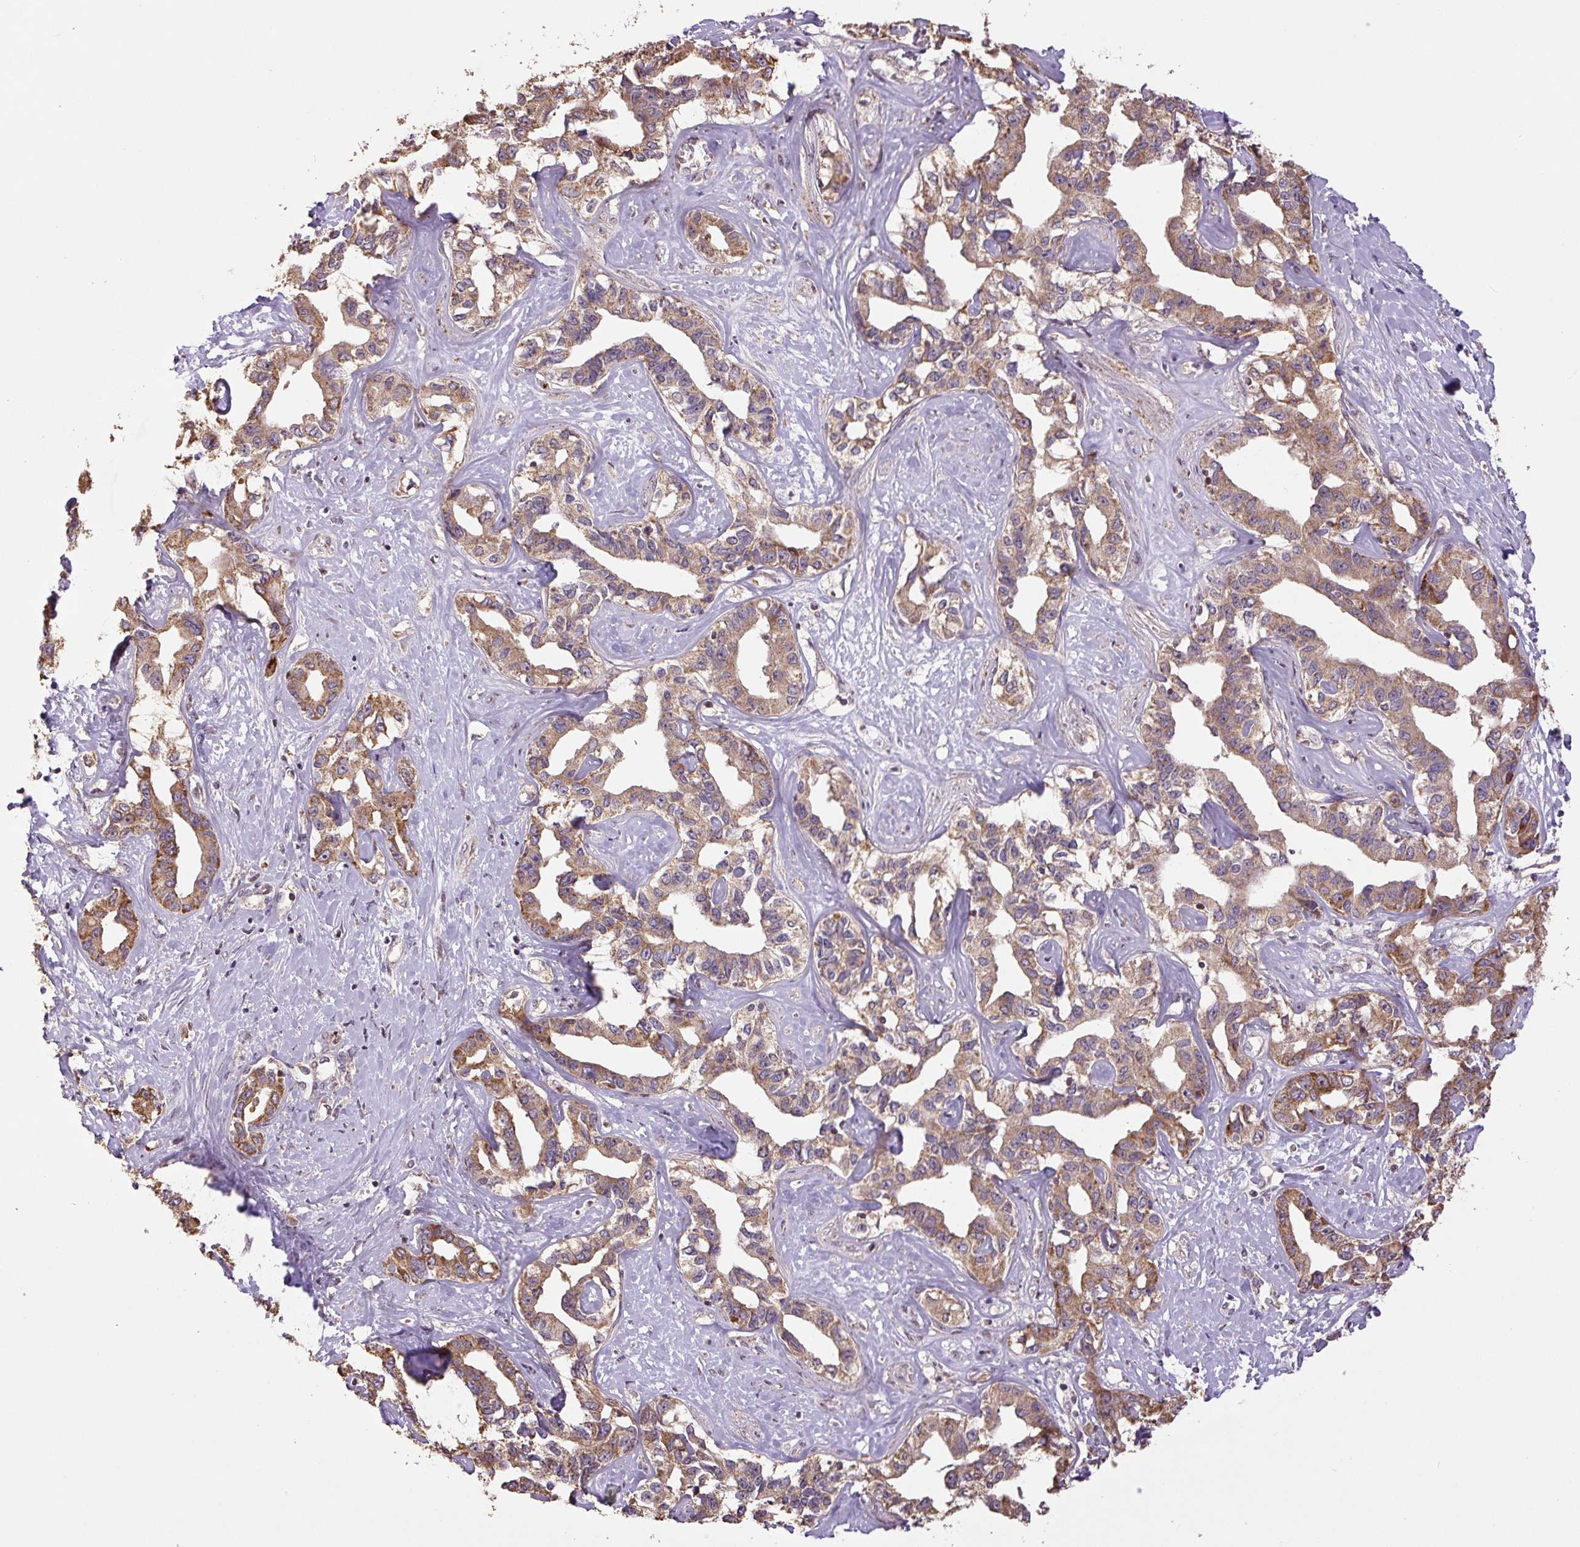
{"staining": {"intensity": "moderate", "quantity": ">75%", "location": "cytoplasmic/membranous"}, "tissue": "liver cancer", "cell_type": "Tumor cells", "image_type": "cancer", "snomed": [{"axis": "morphology", "description": "Cholangiocarcinoma"}, {"axis": "topography", "description": "Liver"}], "caption": "Human liver cancer (cholangiocarcinoma) stained with a brown dye displays moderate cytoplasmic/membranous positive staining in approximately >75% of tumor cells.", "gene": "TMEM160", "patient": {"sex": "male", "age": 59}}